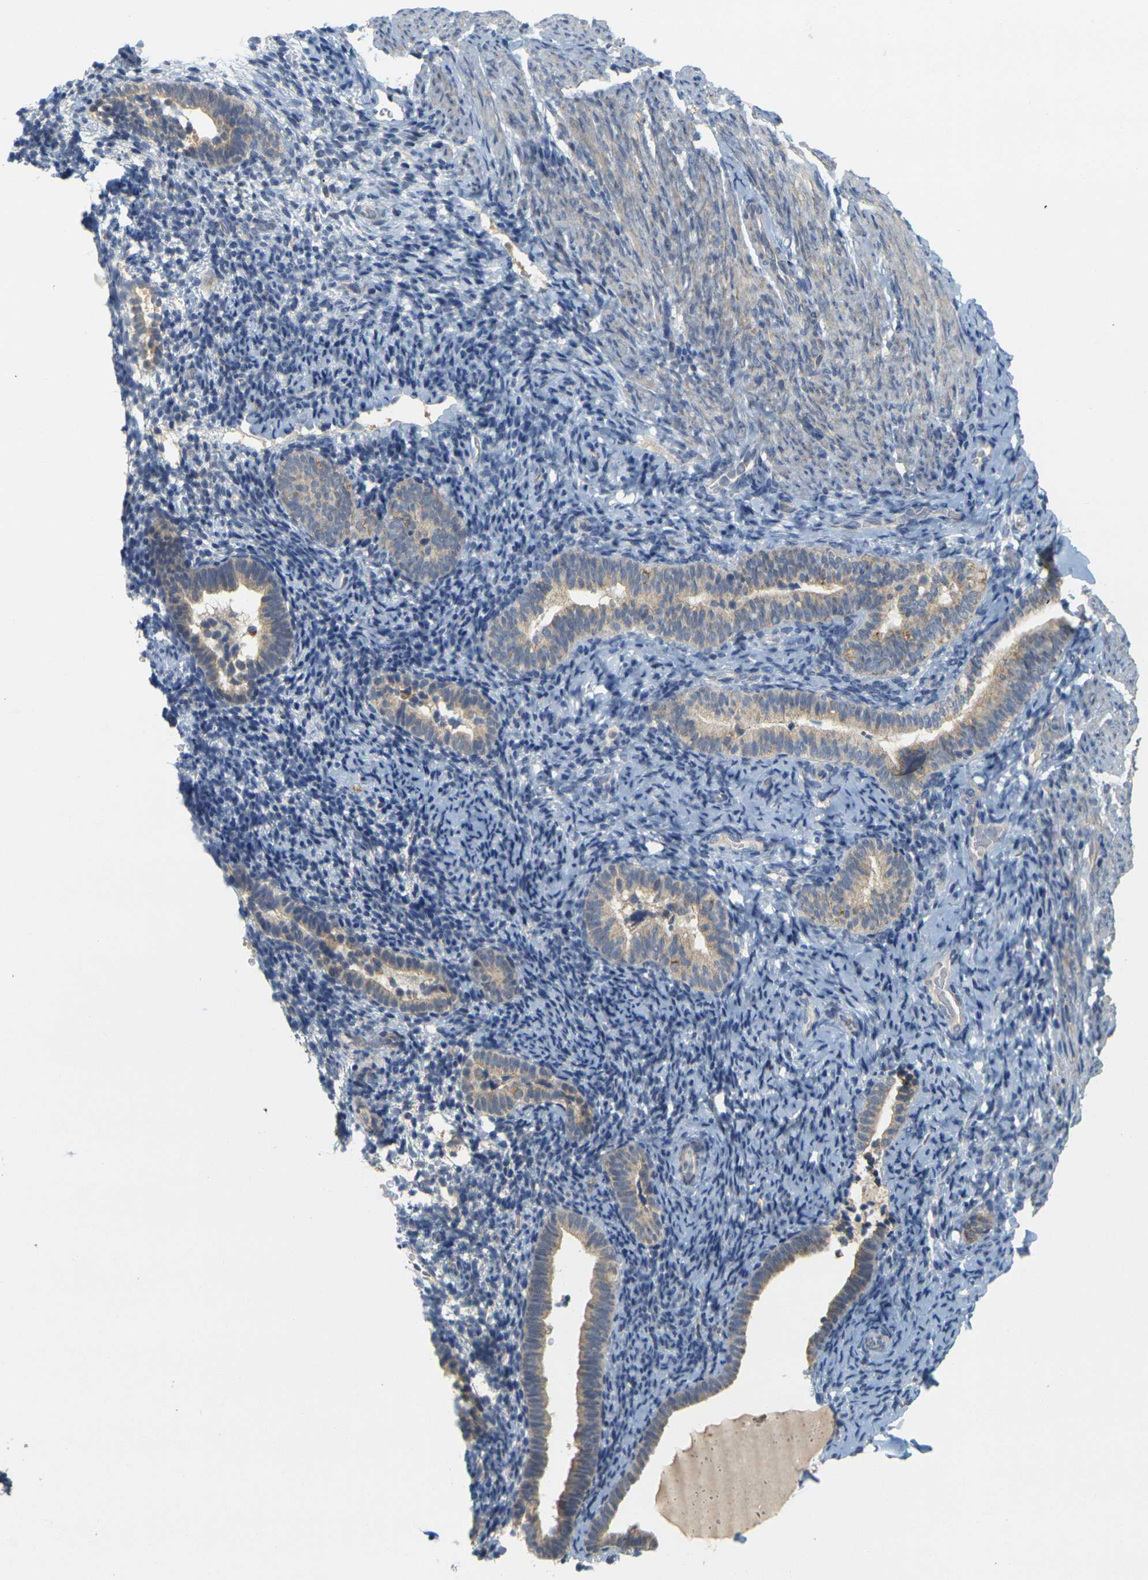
{"staining": {"intensity": "weak", "quantity": "<25%", "location": "cytoplasmic/membranous"}, "tissue": "endometrium", "cell_type": "Cells in endometrial stroma", "image_type": "normal", "snomed": [{"axis": "morphology", "description": "Normal tissue, NOS"}, {"axis": "topography", "description": "Endometrium"}], "caption": "High power microscopy photomicrograph of an IHC histopathology image of unremarkable endometrium, revealing no significant expression in cells in endometrial stroma.", "gene": "GDAP1", "patient": {"sex": "female", "age": 51}}